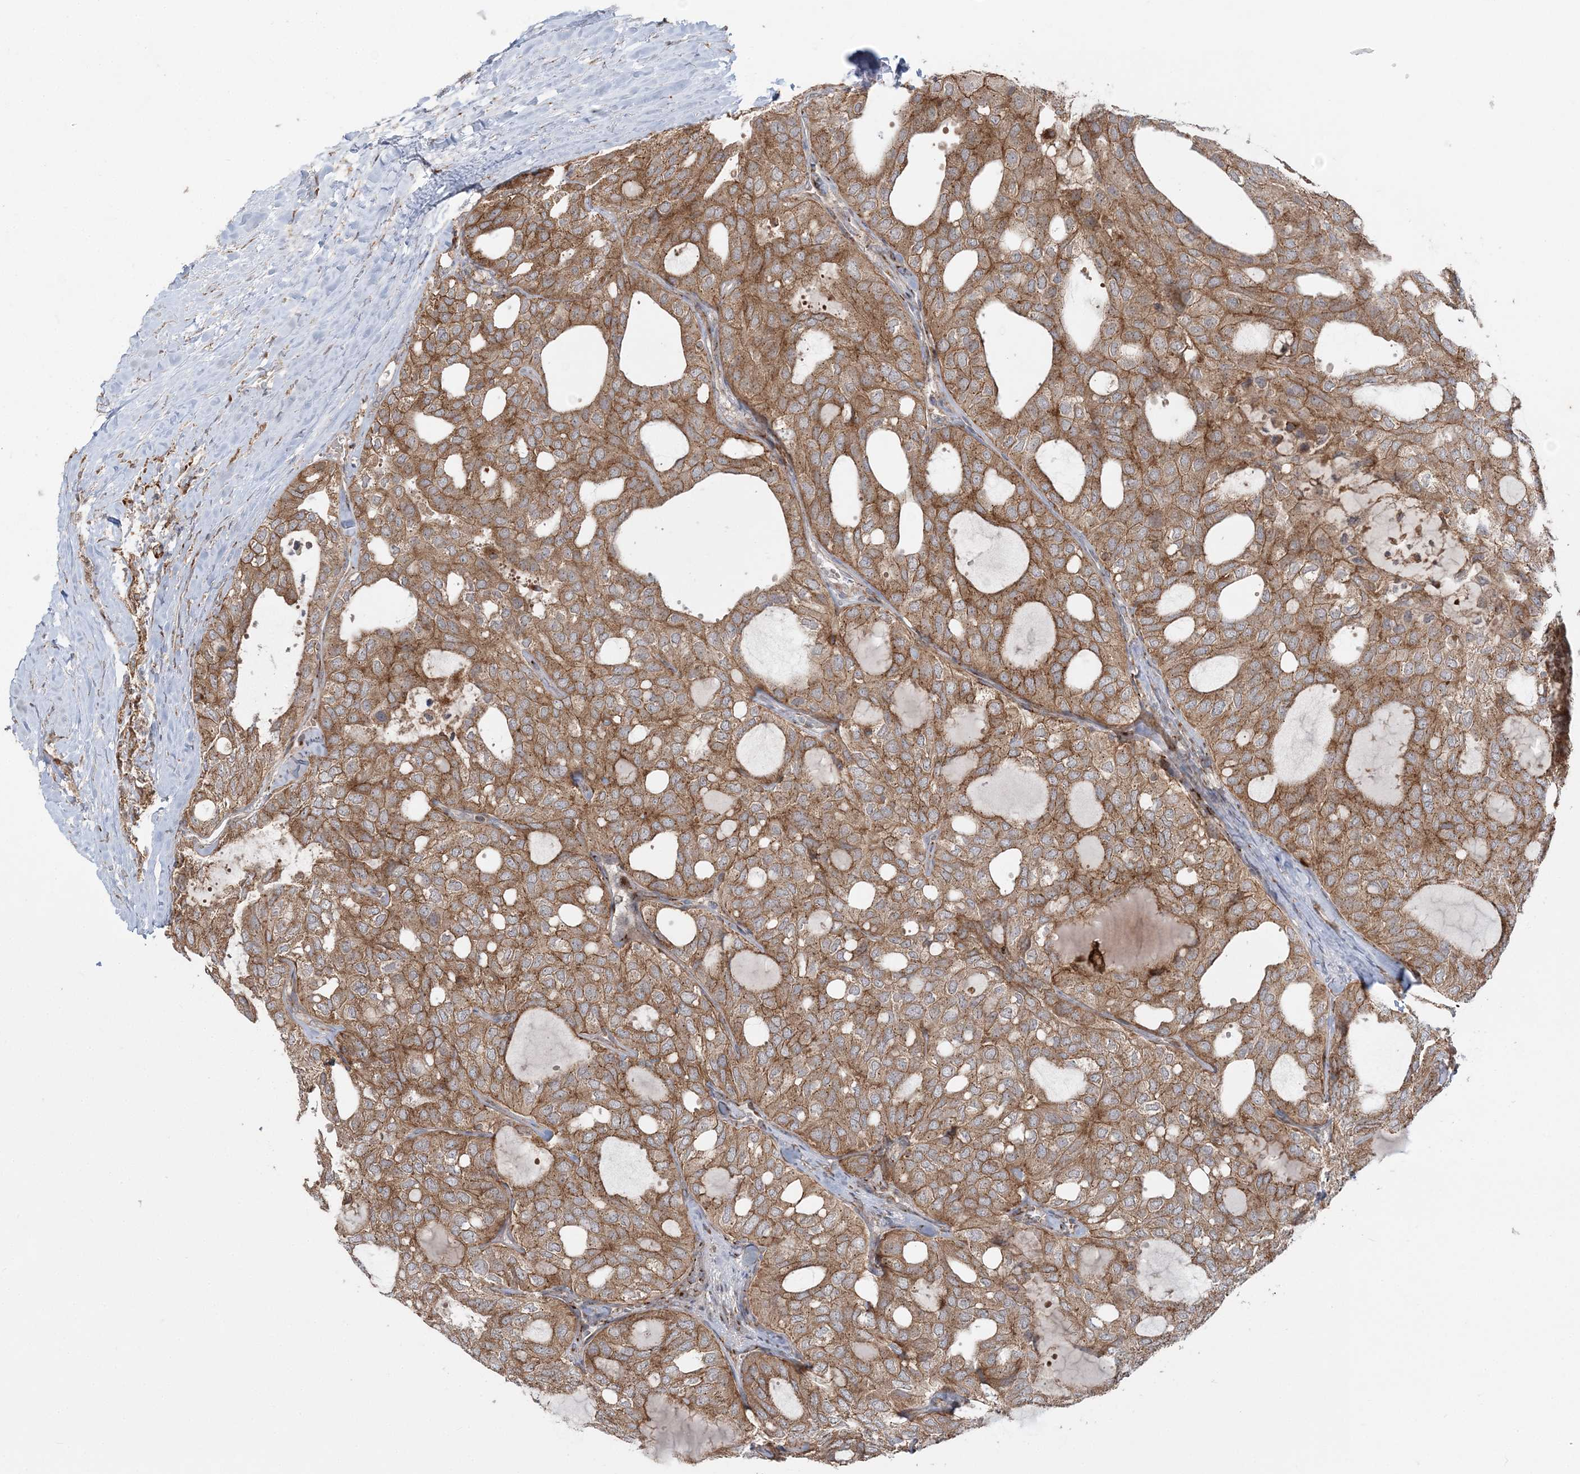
{"staining": {"intensity": "moderate", "quantity": ">75%", "location": "cytoplasmic/membranous"}, "tissue": "thyroid cancer", "cell_type": "Tumor cells", "image_type": "cancer", "snomed": [{"axis": "morphology", "description": "Follicular adenoma carcinoma, NOS"}, {"axis": "topography", "description": "Thyroid gland"}], "caption": "High-magnification brightfield microscopy of thyroid cancer stained with DAB (3,3'-diaminobenzidine) (brown) and counterstained with hematoxylin (blue). tumor cells exhibit moderate cytoplasmic/membranous expression is present in approximately>75% of cells. (DAB (3,3'-diaminobenzidine) IHC with brightfield microscopy, high magnification).", "gene": "ABCC3", "patient": {"sex": "male", "age": 75}}